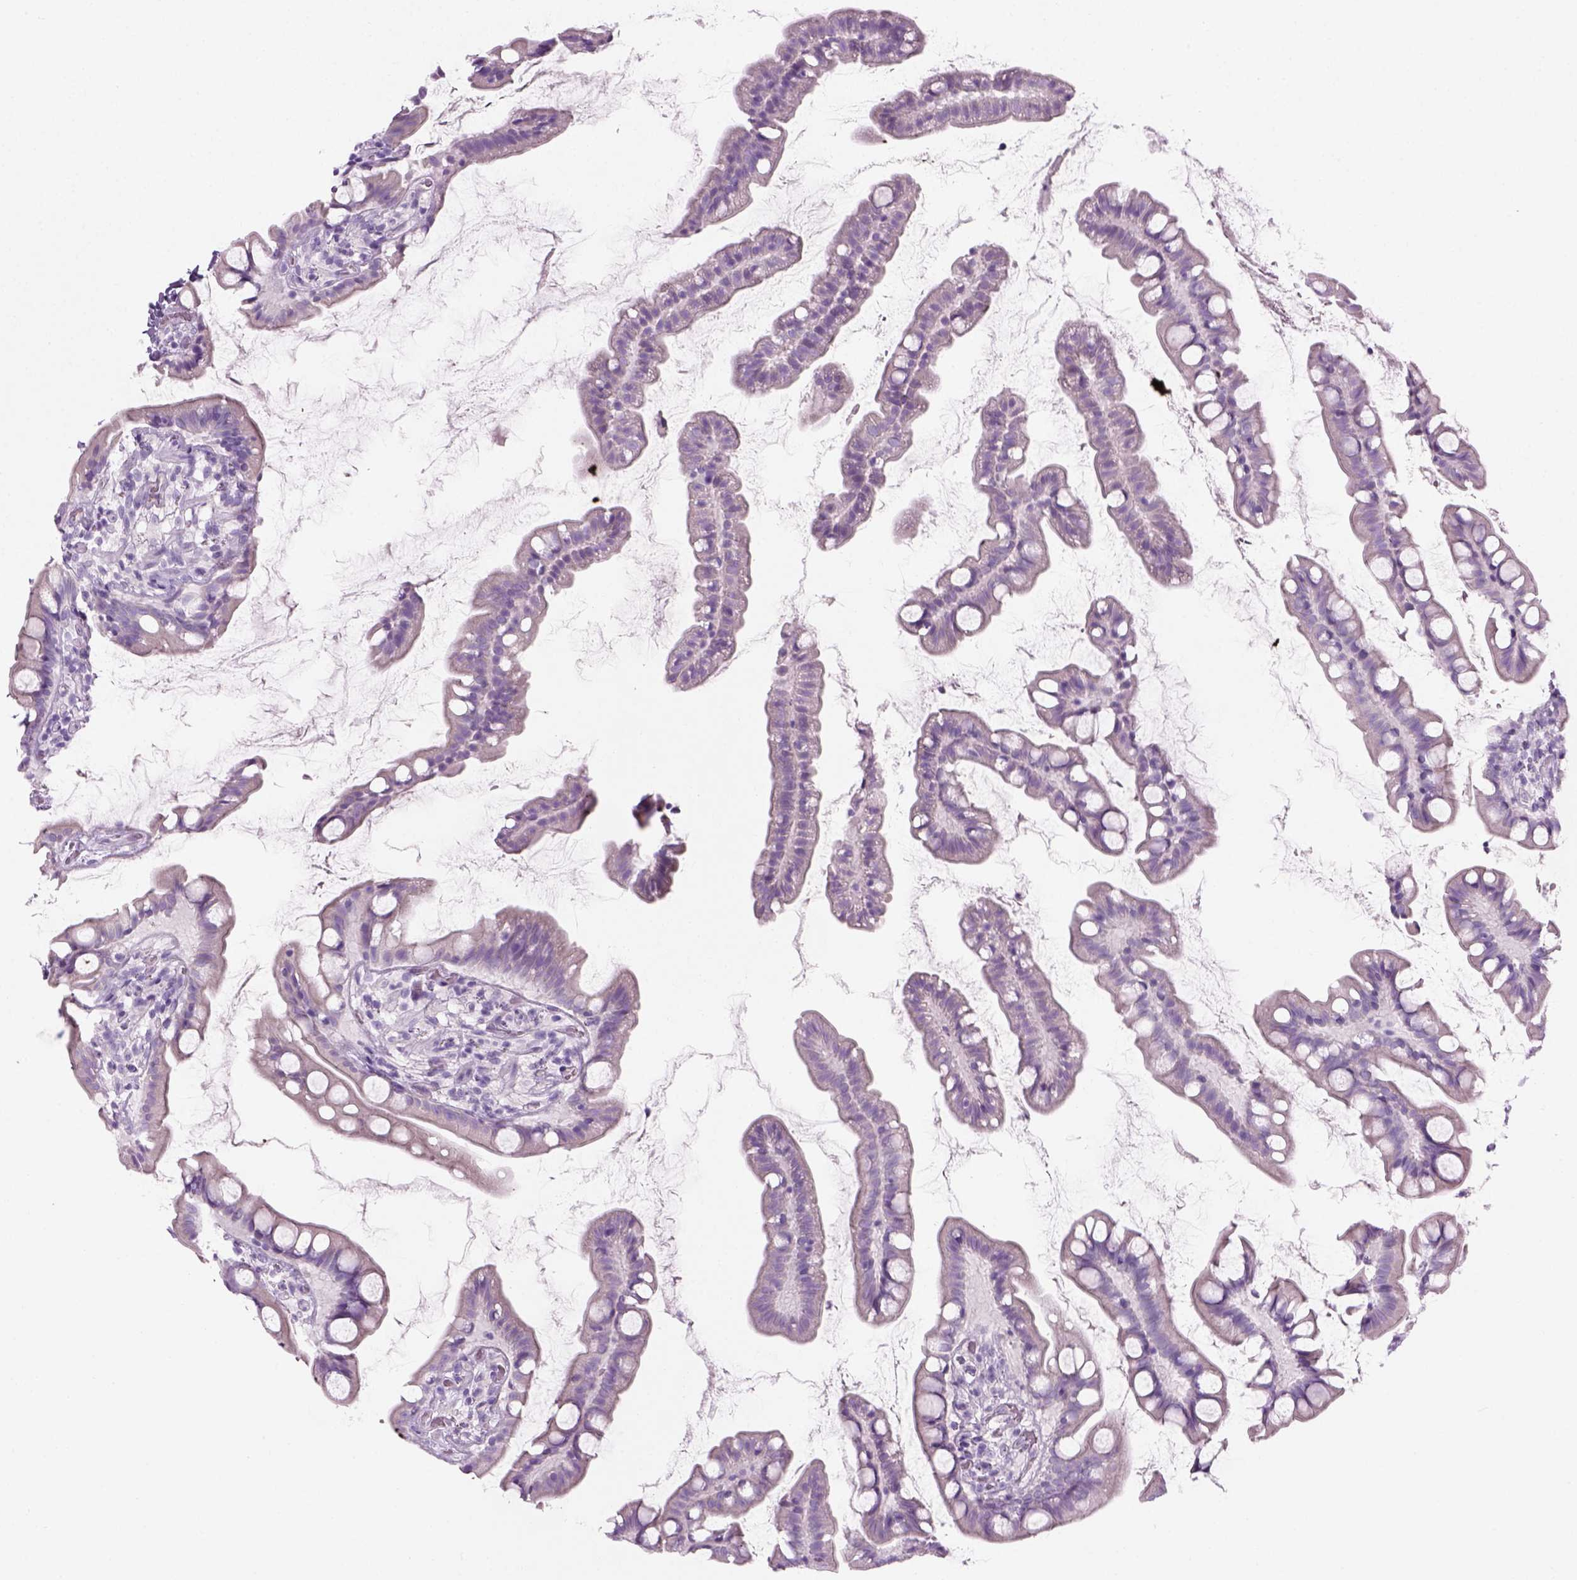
{"staining": {"intensity": "negative", "quantity": "none", "location": "none"}, "tissue": "small intestine", "cell_type": "Glandular cells", "image_type": "normal", "snomed": [{"axis": "morphology", "description": "Normal tissue, NOS"}, {"axis": "topography", "description": "Small intestine"}], "caption": "DAB immunohistochemical staining of unremarkable human small intestine reveals no significant staining in glandular cells.", "gene": "CIBAR2", "patient": {"sex": "male", "age": 70}}